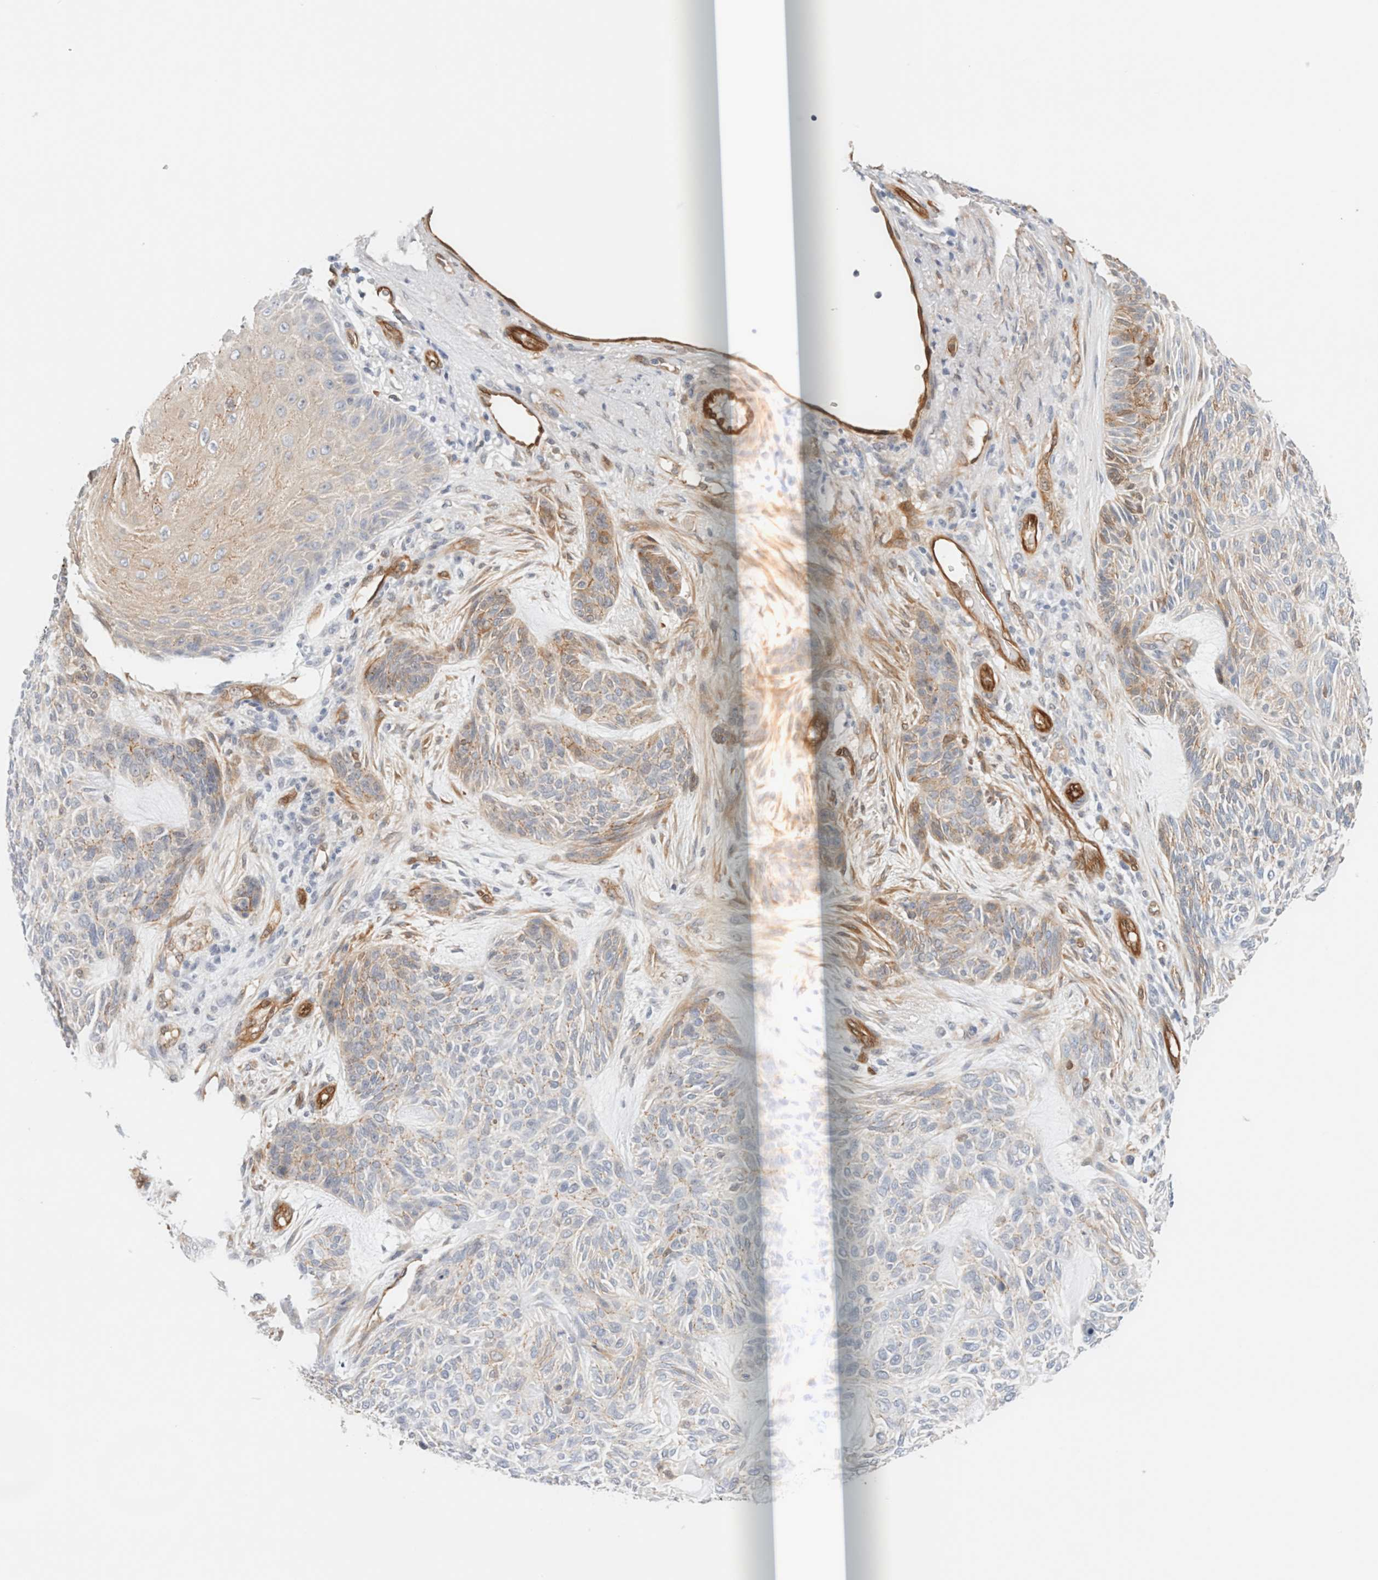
{"staining": {"intensity": "moderate", "quantity": "<25%", "location": "cytoplasmic/membranous"}, "tissue": "skin cancer", "cell_type": "Tumor cells", "image_type": "cancer", "snomed": [{"axis": "morphology", "description": "Basal cell carcinoma"}, {"axis": "topography", "description": "Skin"}], "caption": "Skin basal cell carcinoma stained with DAB immunohistochemistry reveals low levels of moderate cytoplasmic/membranous expression in approximately <25% of tumor cells.", "gene": "LMCD1", "patient": {"sex": "male", "age": 55}}